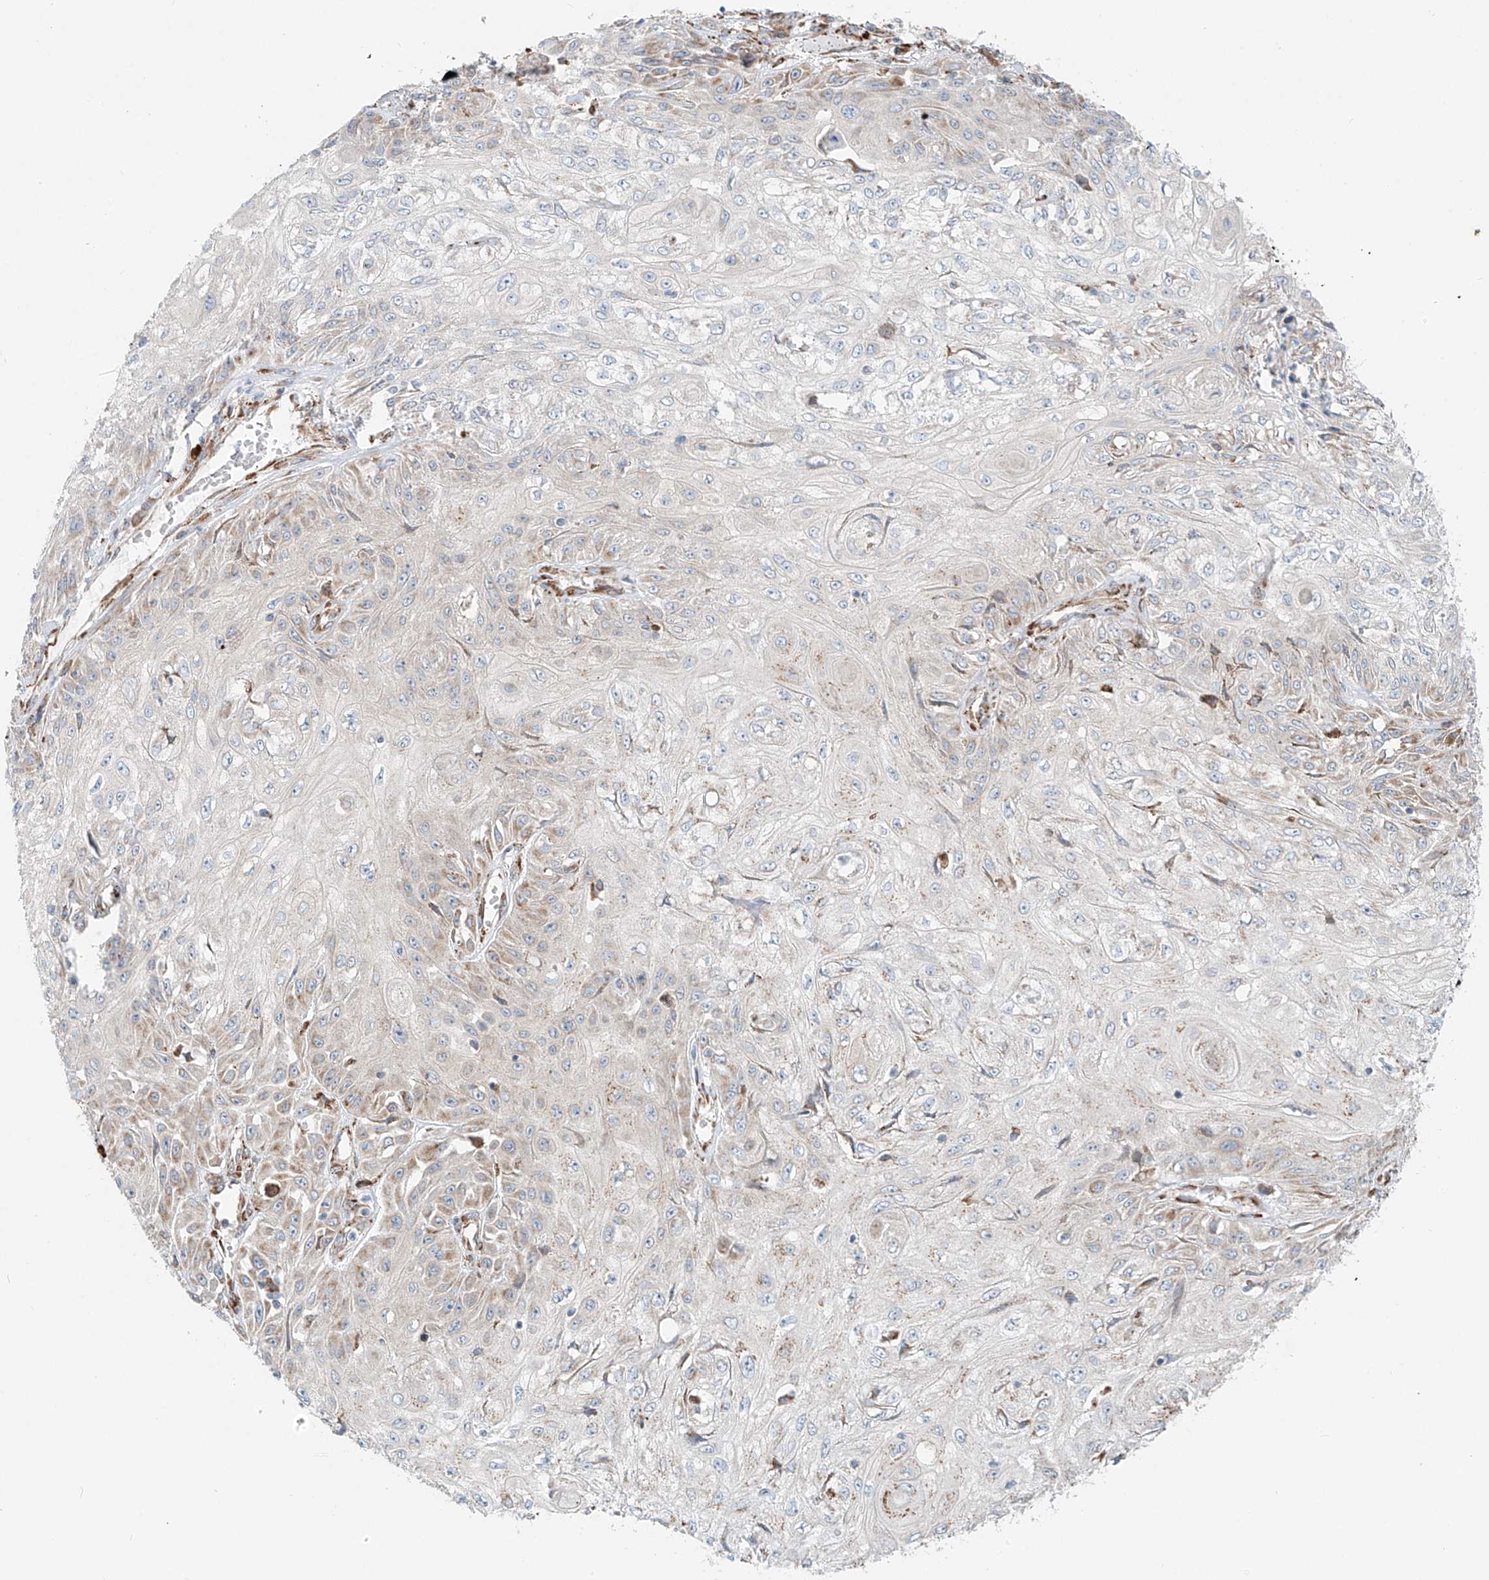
{"staining": {"intensity": "weak", "quantity": "<25%", "location": "cytoplasmic/membranous"}, "tissue": "skin cancer", "cell_type": "Tumor cells", "image_type": "cancer", "snomed": [{"axis": "morphology", "description": "Squamous cell carcinoma, NOS"}, {"axis": "morphology", "description": "Squamous cell carcinoma, metastatic, NOS"}, {"axis": "topography", "description": "Skin"}, {"axis": "topography", "description": "Lymph node"}], "caption": "The photomicrograph demonstrates no staining of tumor cells in skin metastatic squamous cell carcinoma.", "gene": "EIPR1", "patient": {"sex": "male", "age": 75}}